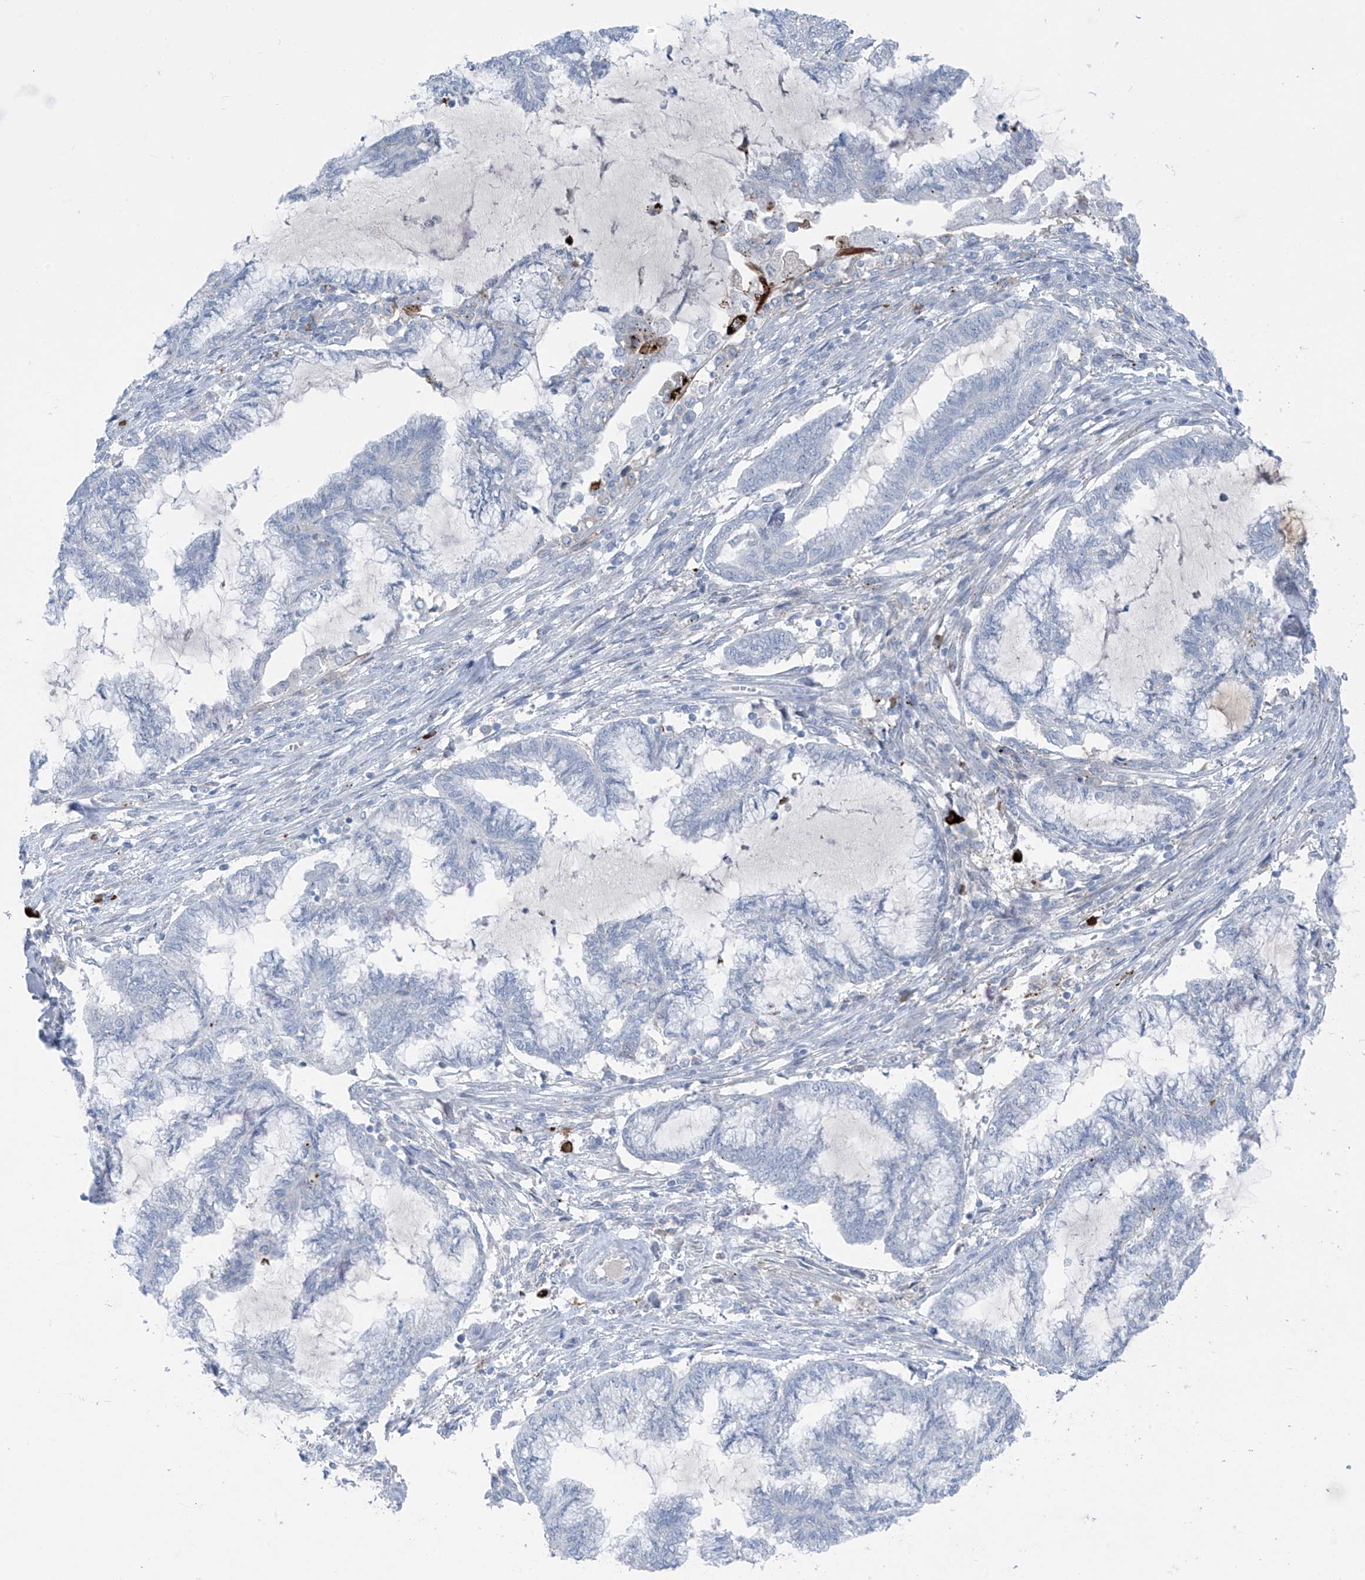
{"staining": {"intensity": "moderate", "quantity": "<25%", "location": "cytoplasmic/membranous"}, "tissue": "endometrial cancer", "cell_type": "Tumor cells", "image_type": "cancer", "snomed": [{"axis": "morphology", "description": "Adenocarcinoma, NOS"}, {"axis": "topography", "description": "Endometrium"}], "caption": "This histopathology image demonstrates IHC staining of endometrial adenocarcinoma, with low moderate cytoplasmic/membranous positivity in approximately <25% of tumor cells.", "gene": "ZNF793", "patient": {"sex": "female", "age": 86}}